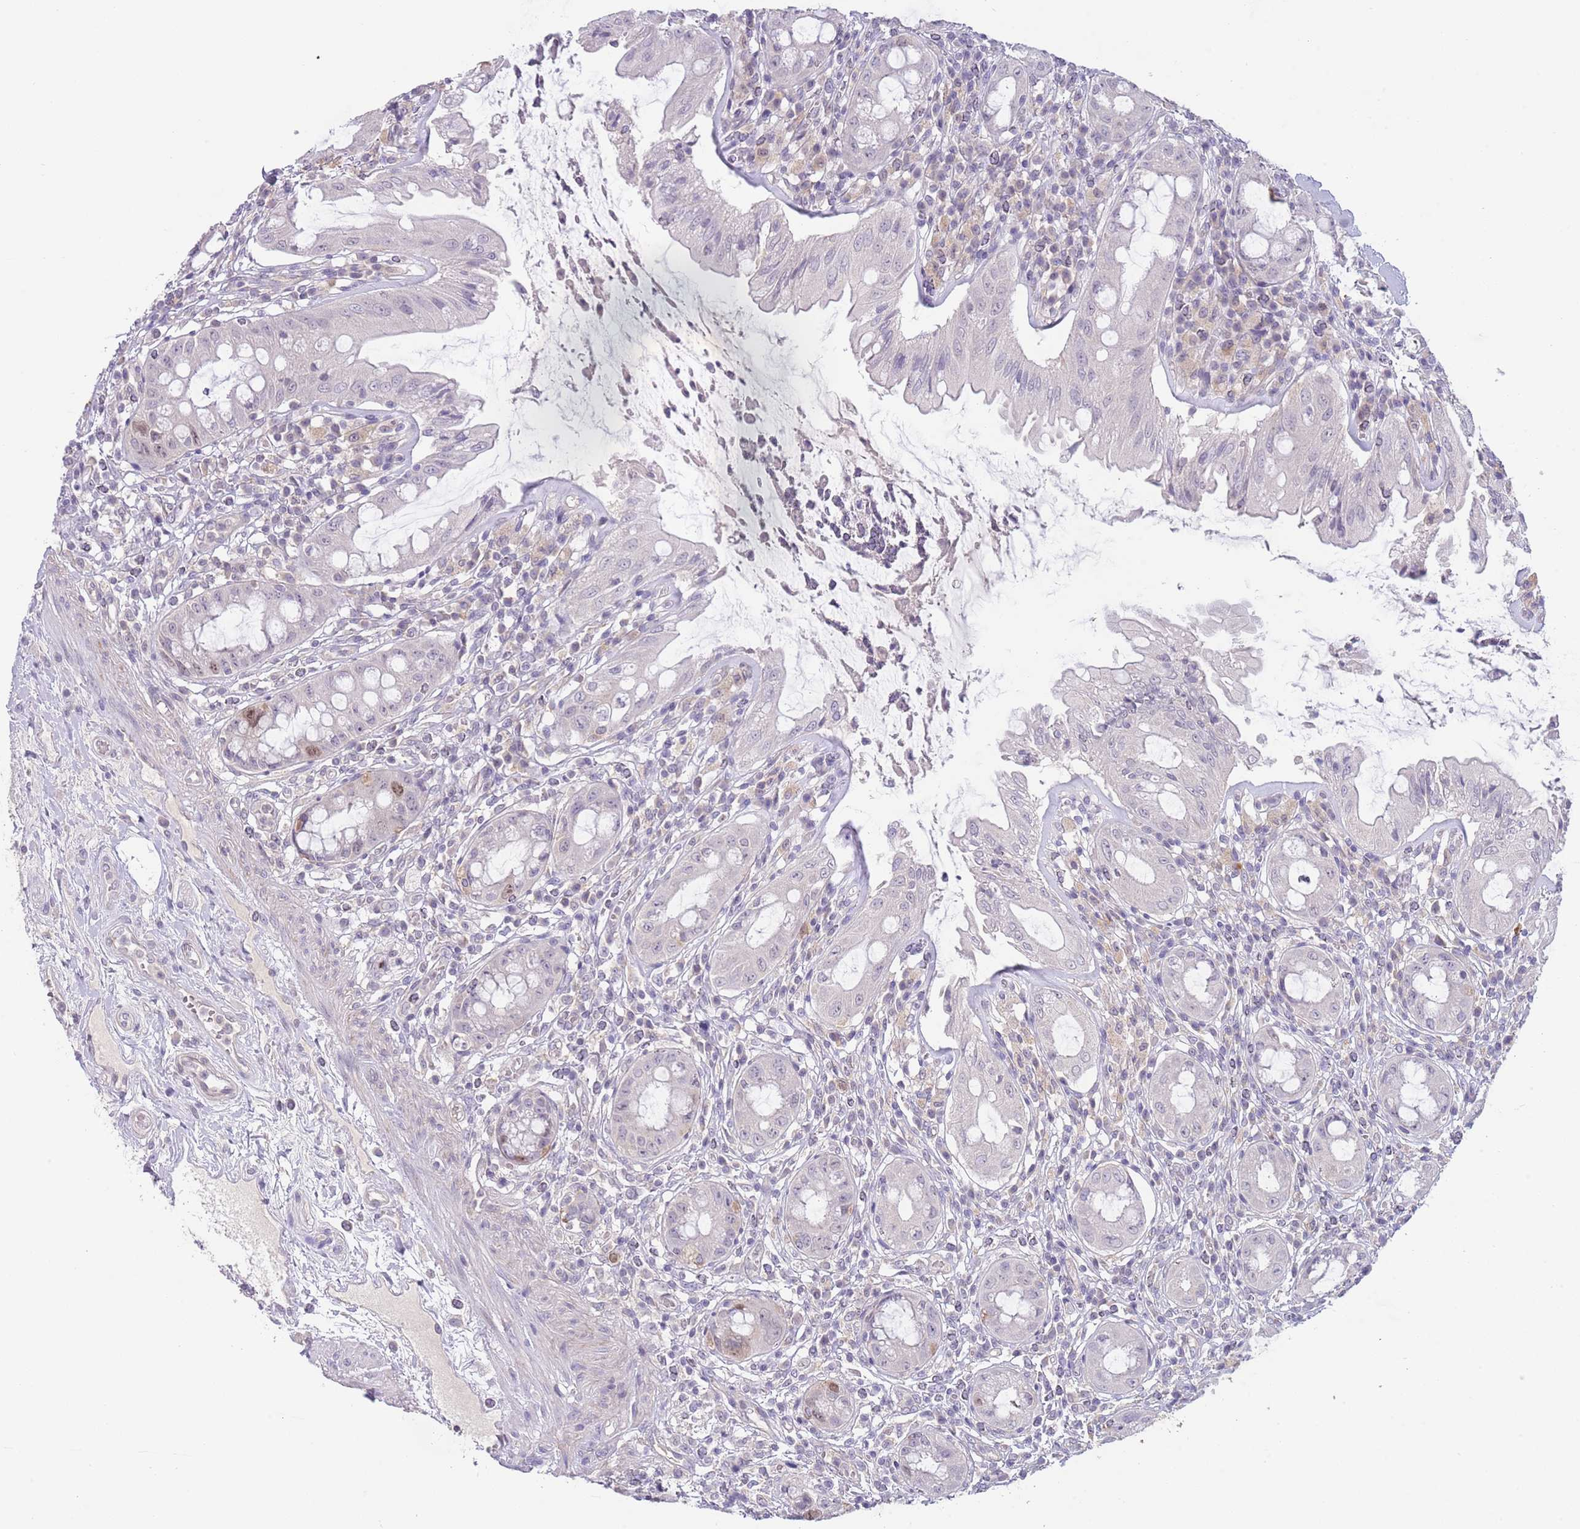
{"staining": {"intensity": "moderate", "quantity": "<25%", "location": "nuclear"}, "tissue": "rectum", "cell_type": "Glandular cells", "image_type": "normal", "snomed": [{"axis": "morphology", "description": "Normal tissue, NOS"}, {"axis": "topography", "description": "Rectum"}], "caption": "Immunohistochemistry (DAB (3,3'-diaminobenzidine)) staining of normal human rectum exhibits moderate nuclear protein expression in approximately <25% of glandular cells.", "gene": "PIMREG", "patient": {"sex": "female", "age": 57}}